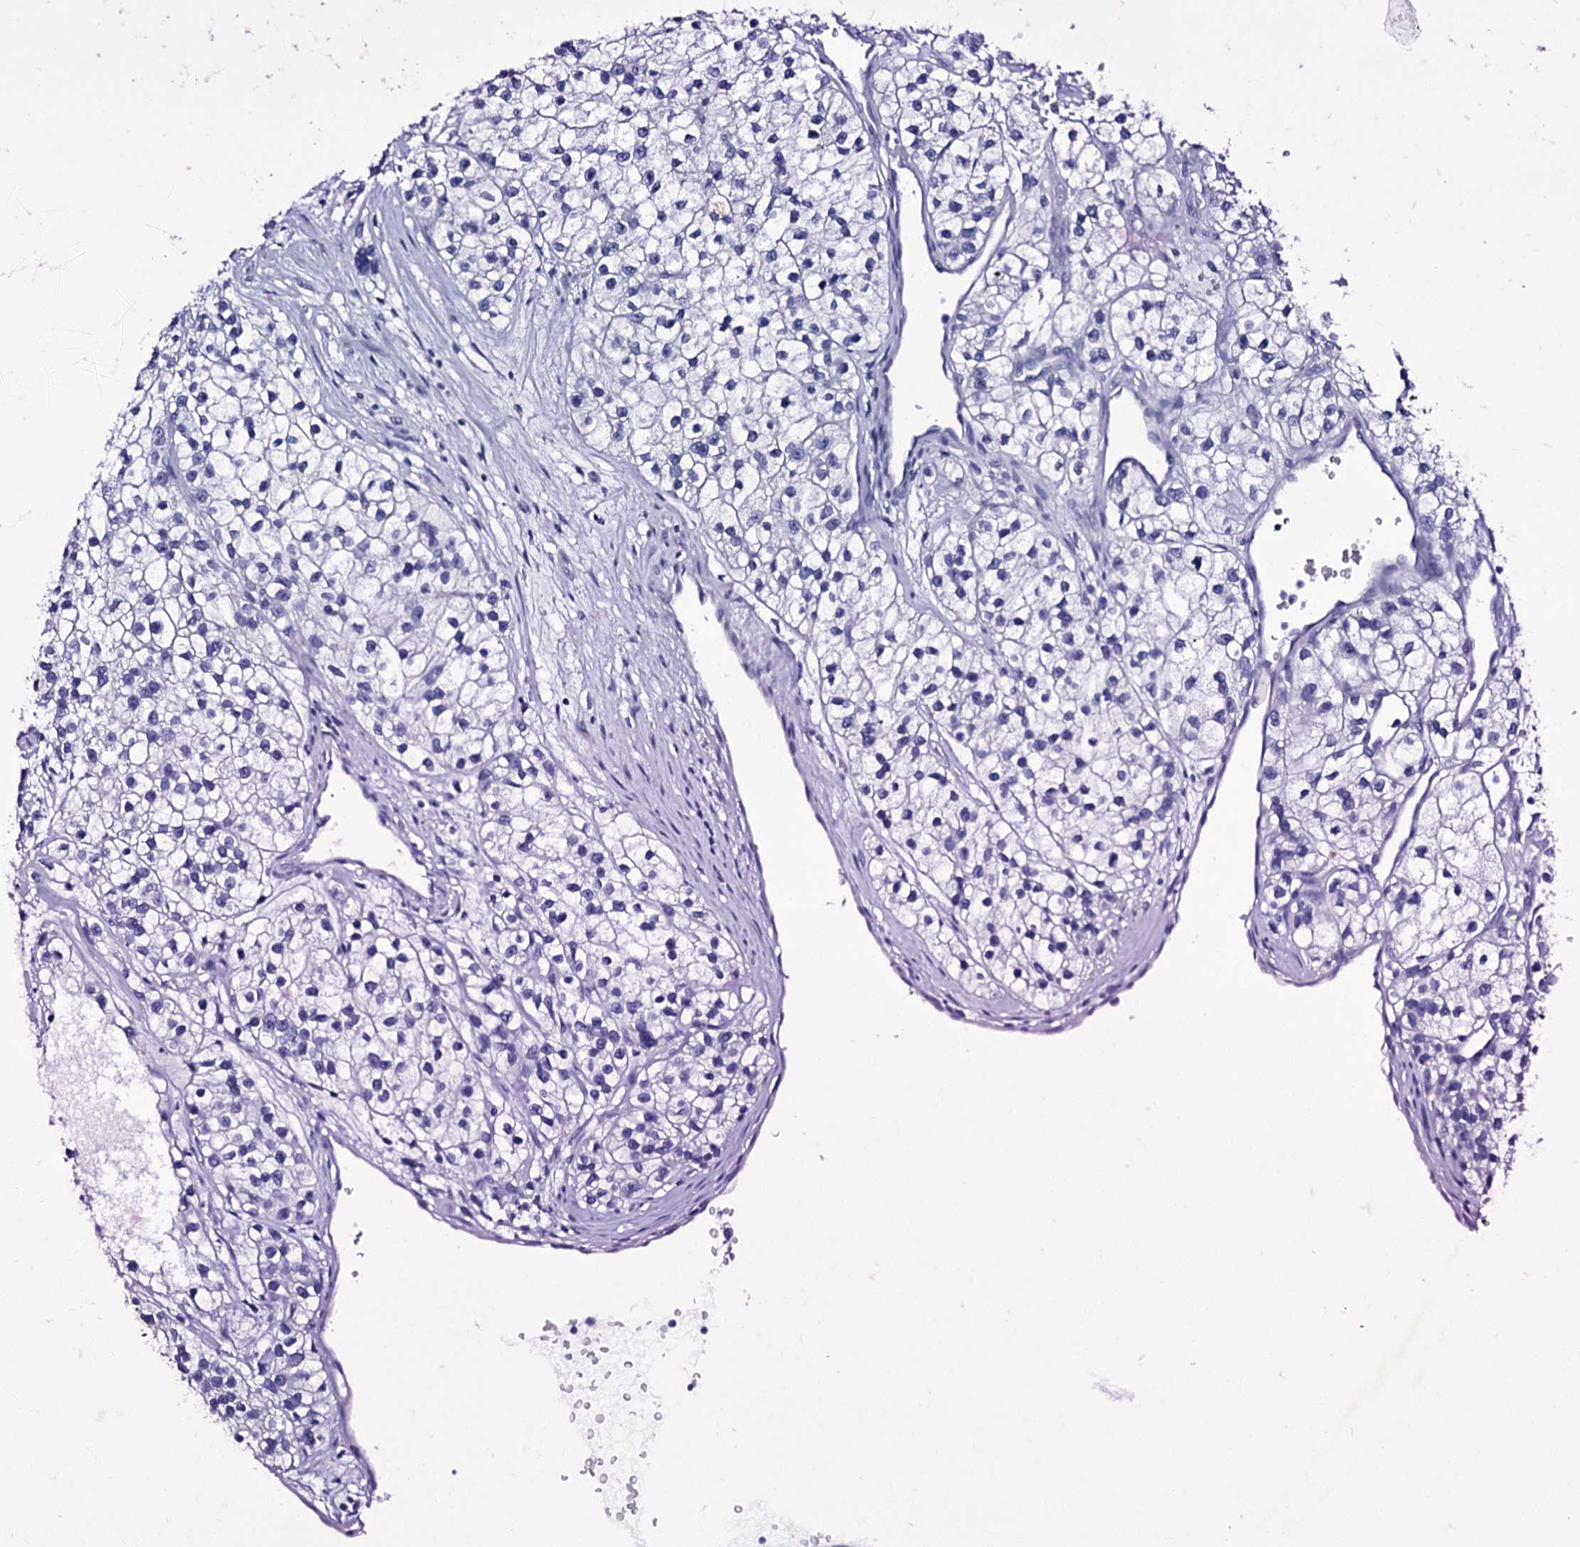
{"staining": {"intensity": "negative", "quantity": "none", "location": "none"}, "tissue": "renal cancer", "cell_type": "Tumor cells", "image_type": "cancer", "snomed": [{"axis": "morphology", "description": "Adenocarcinoma, NOS"}, {"axis": "topography", "description": "Kidney"}], "caption": "A high-resolution image shows IHC staining of renal adenocarcinoma, which reveals no significant staining in tumor cells.", "gene": "ITPRID2", "patient": {"sex": "female", "age": 57}}